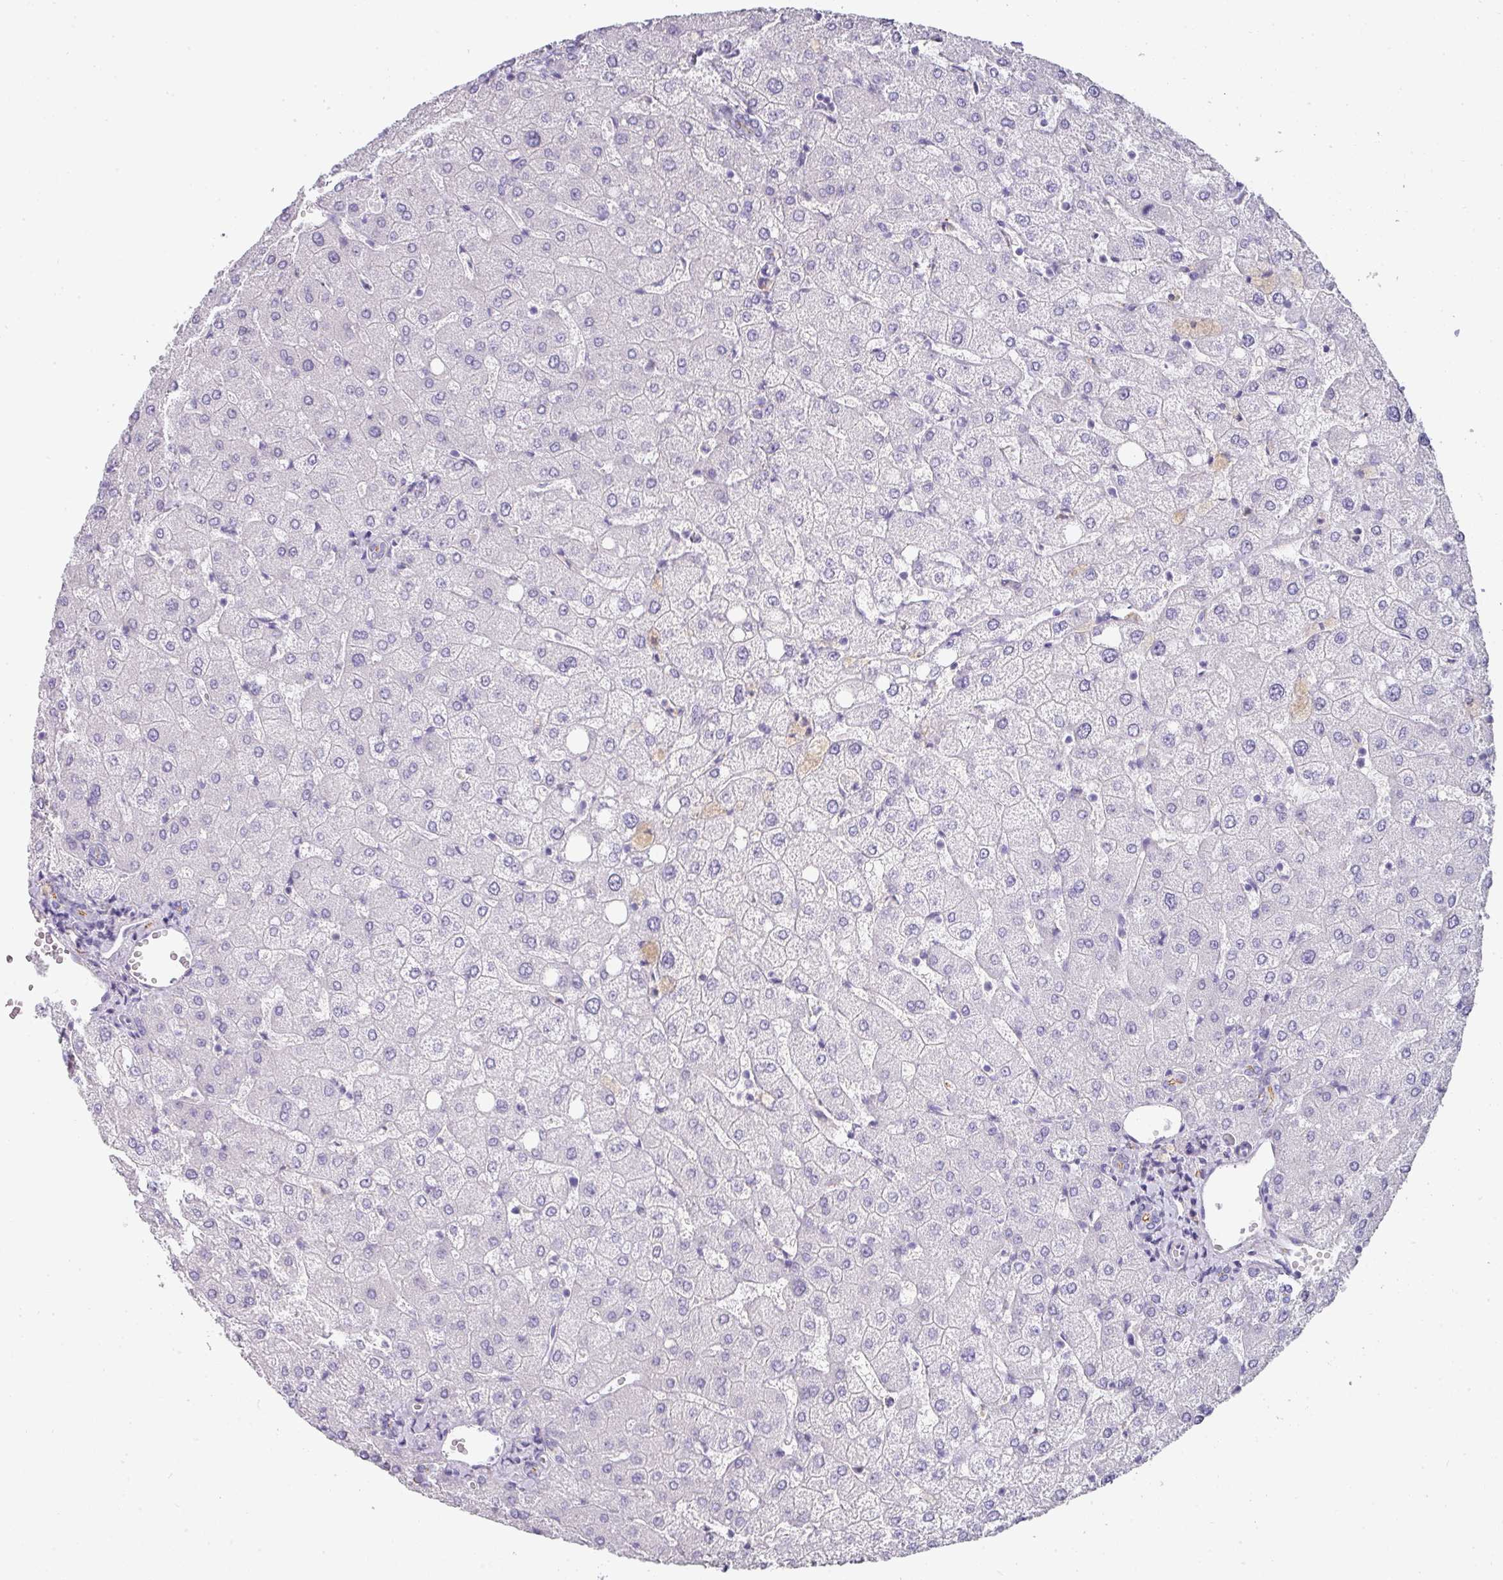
{"staining": {"intensity": "negative", "quantity": "none", "location": "none"}, "tissue": "liver", "cell_type": "Cholangiocytes", "image_type": "normal", "snomed": [{"axis": "morphology", "description": "Normal tissue, NOS"}, {"axis": "topography", "description": "Liver"}], "caption": "This is an immunohistochemistry (IHC) histopathology image of normal human liver. There is no positivity in cholangiocytes.", "gene": "ANKRD29", "patient": {"sex": "female", "age": 54}}